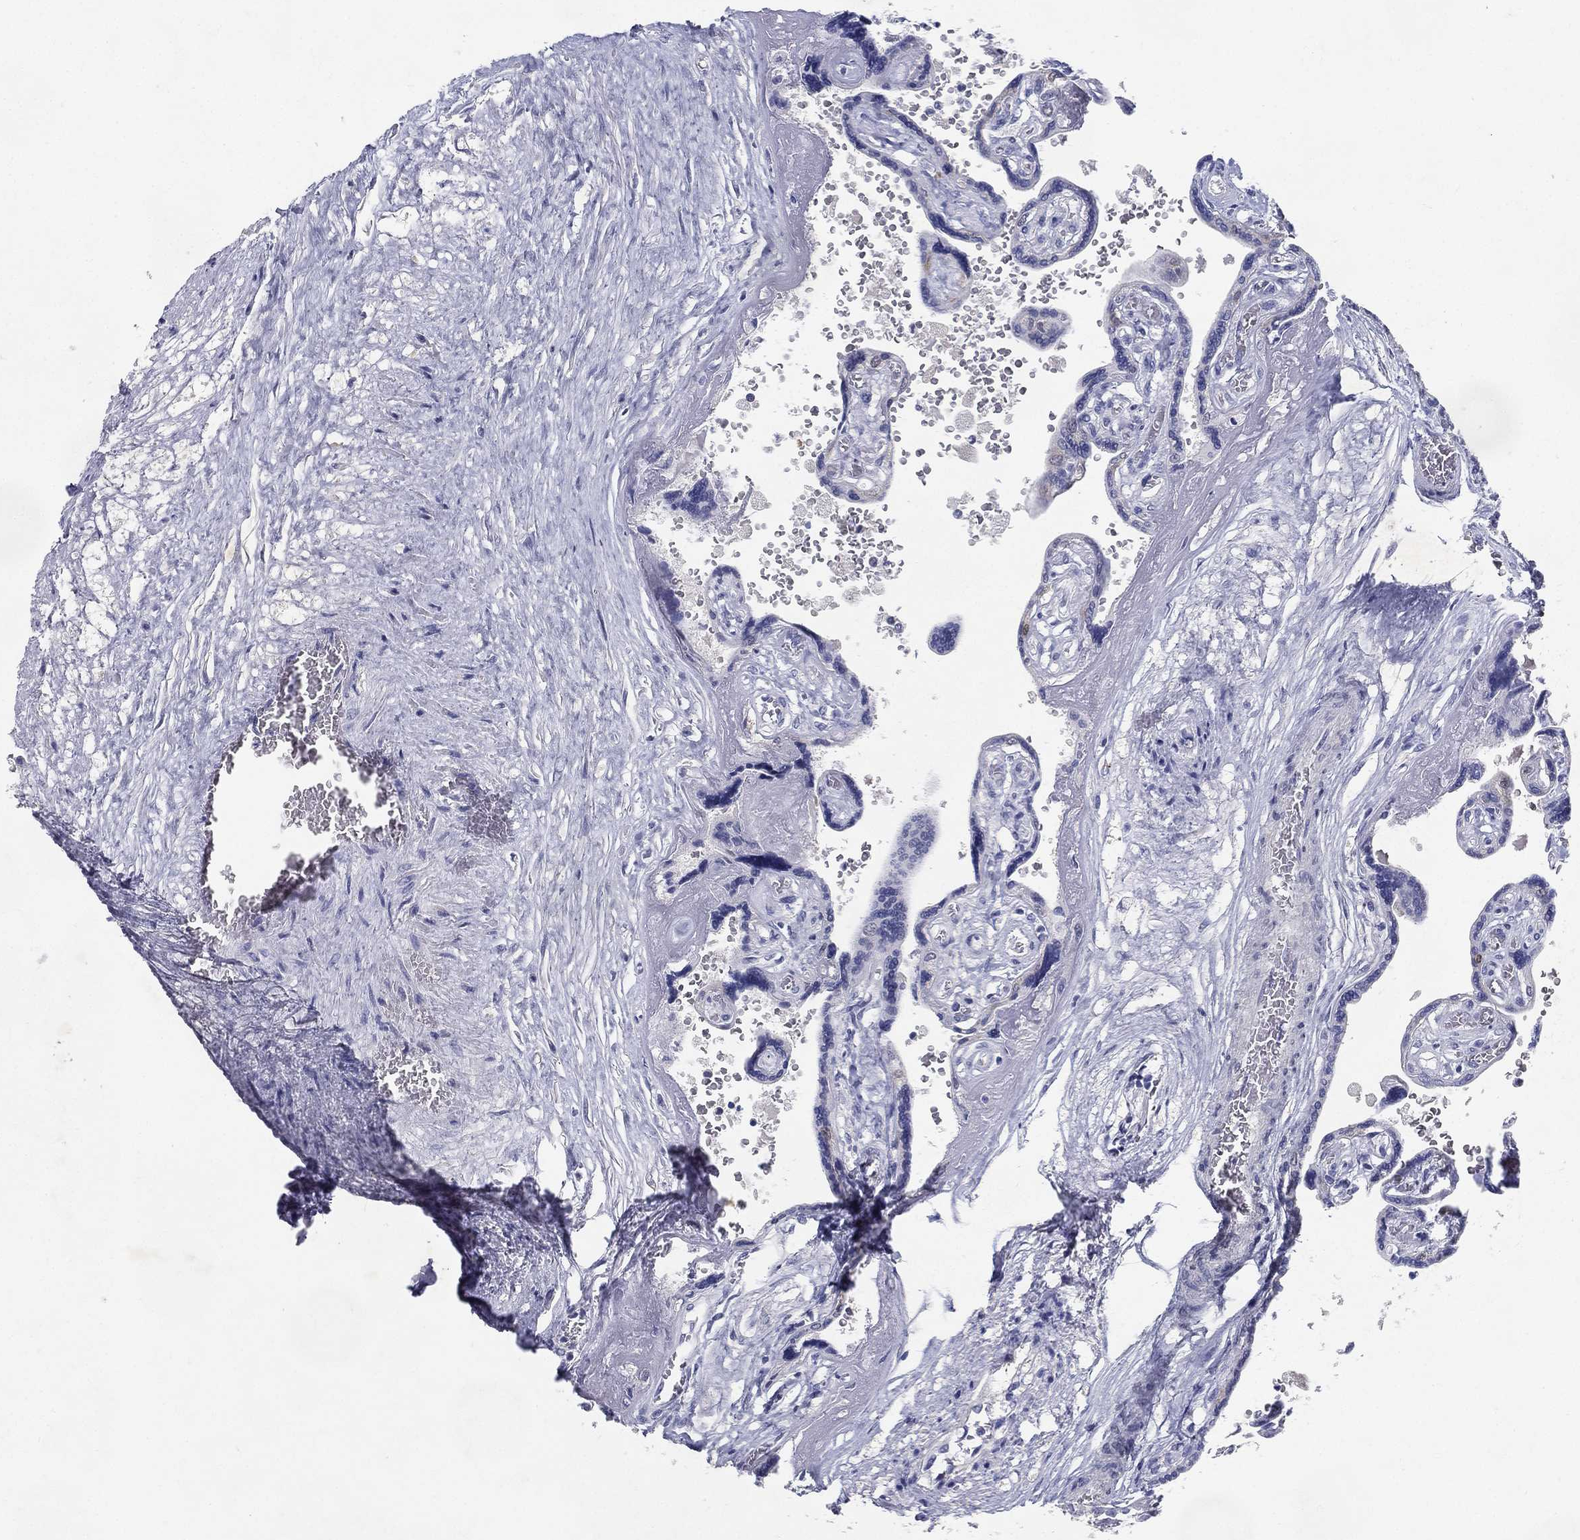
{"staining": {"intensity": "negative", "quantity": "none", "location": "none"}, "tissue": "placenta", "cell_type": "Decidual cells", "image_type": "normal", "snomed": [{"axis": "morphology", "description": "Normal tissue, NOS"}, {"axis": "topography", "description": "Placenta"}], "caption": "Decidual cells are negative for protein expression in unremarkable human placenta. (Stains: DAB IHC with hematoxylin counter stain, Microscopy: brightfield microscopy at high magnification).", "gene": "RGS13", "patient": {"sex": "female", "age": 32}}